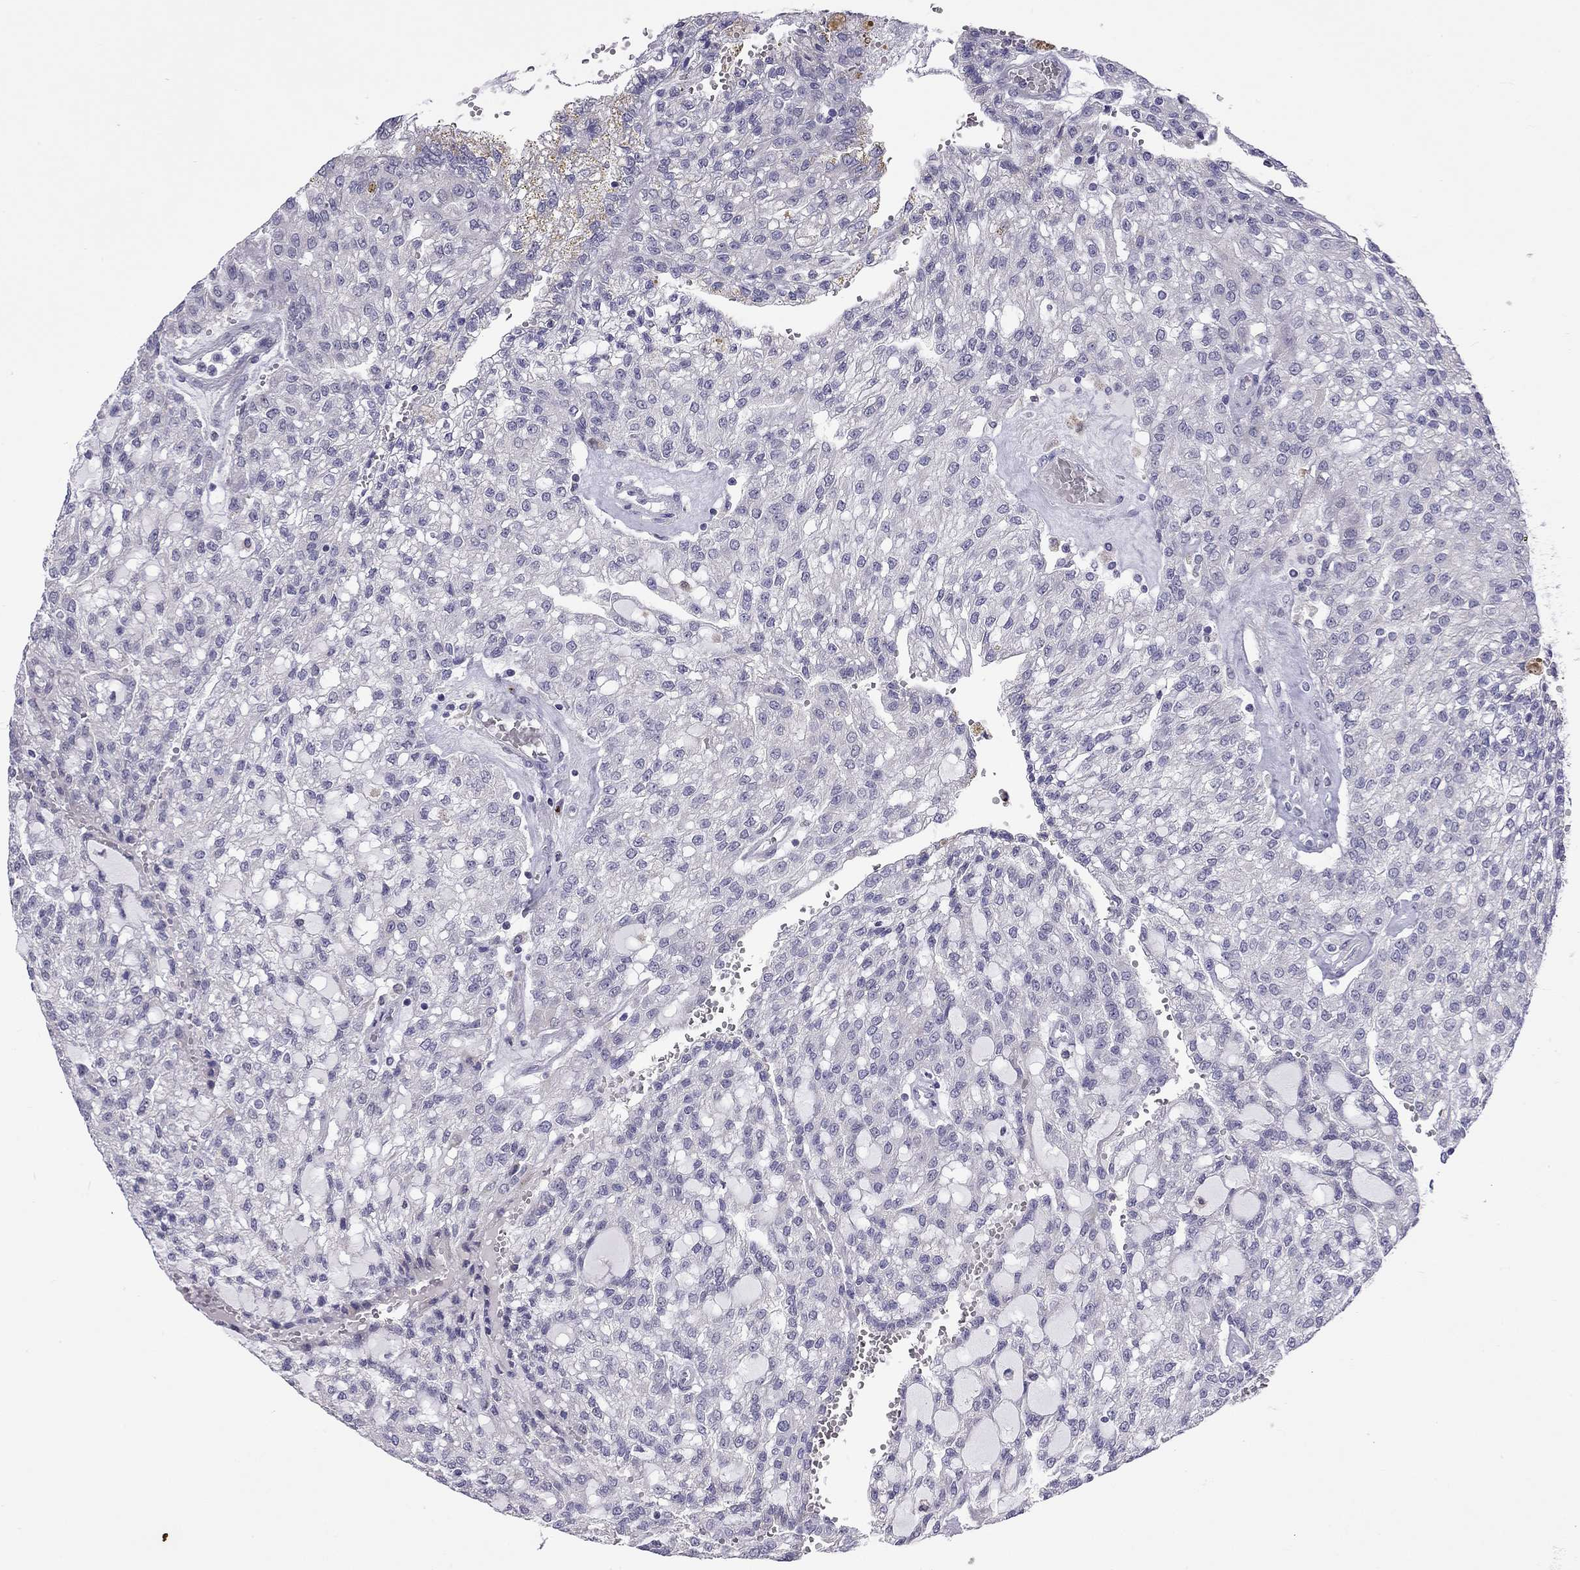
{"staining": {"intensity": "negative", "quantity": "none", "location": "none"}, "tissue": "renal cancer", "cell_type": "Tumor cells", "image_type": "cancer", "snomed": [{"axis": "morphology", "description": "Adenocarcinoma, NOS"}, {"axis": "topography", "description": "Kidney"}], "caption": "DAB (3,3'-diaminobenzidine) immunohistochemical staining of renal cancer (adenocarcinoma) exhibits no significant positivity in tumor cells.", "gene": "PPP1R3A", "patient": {"sex": "male", "age": 63}}